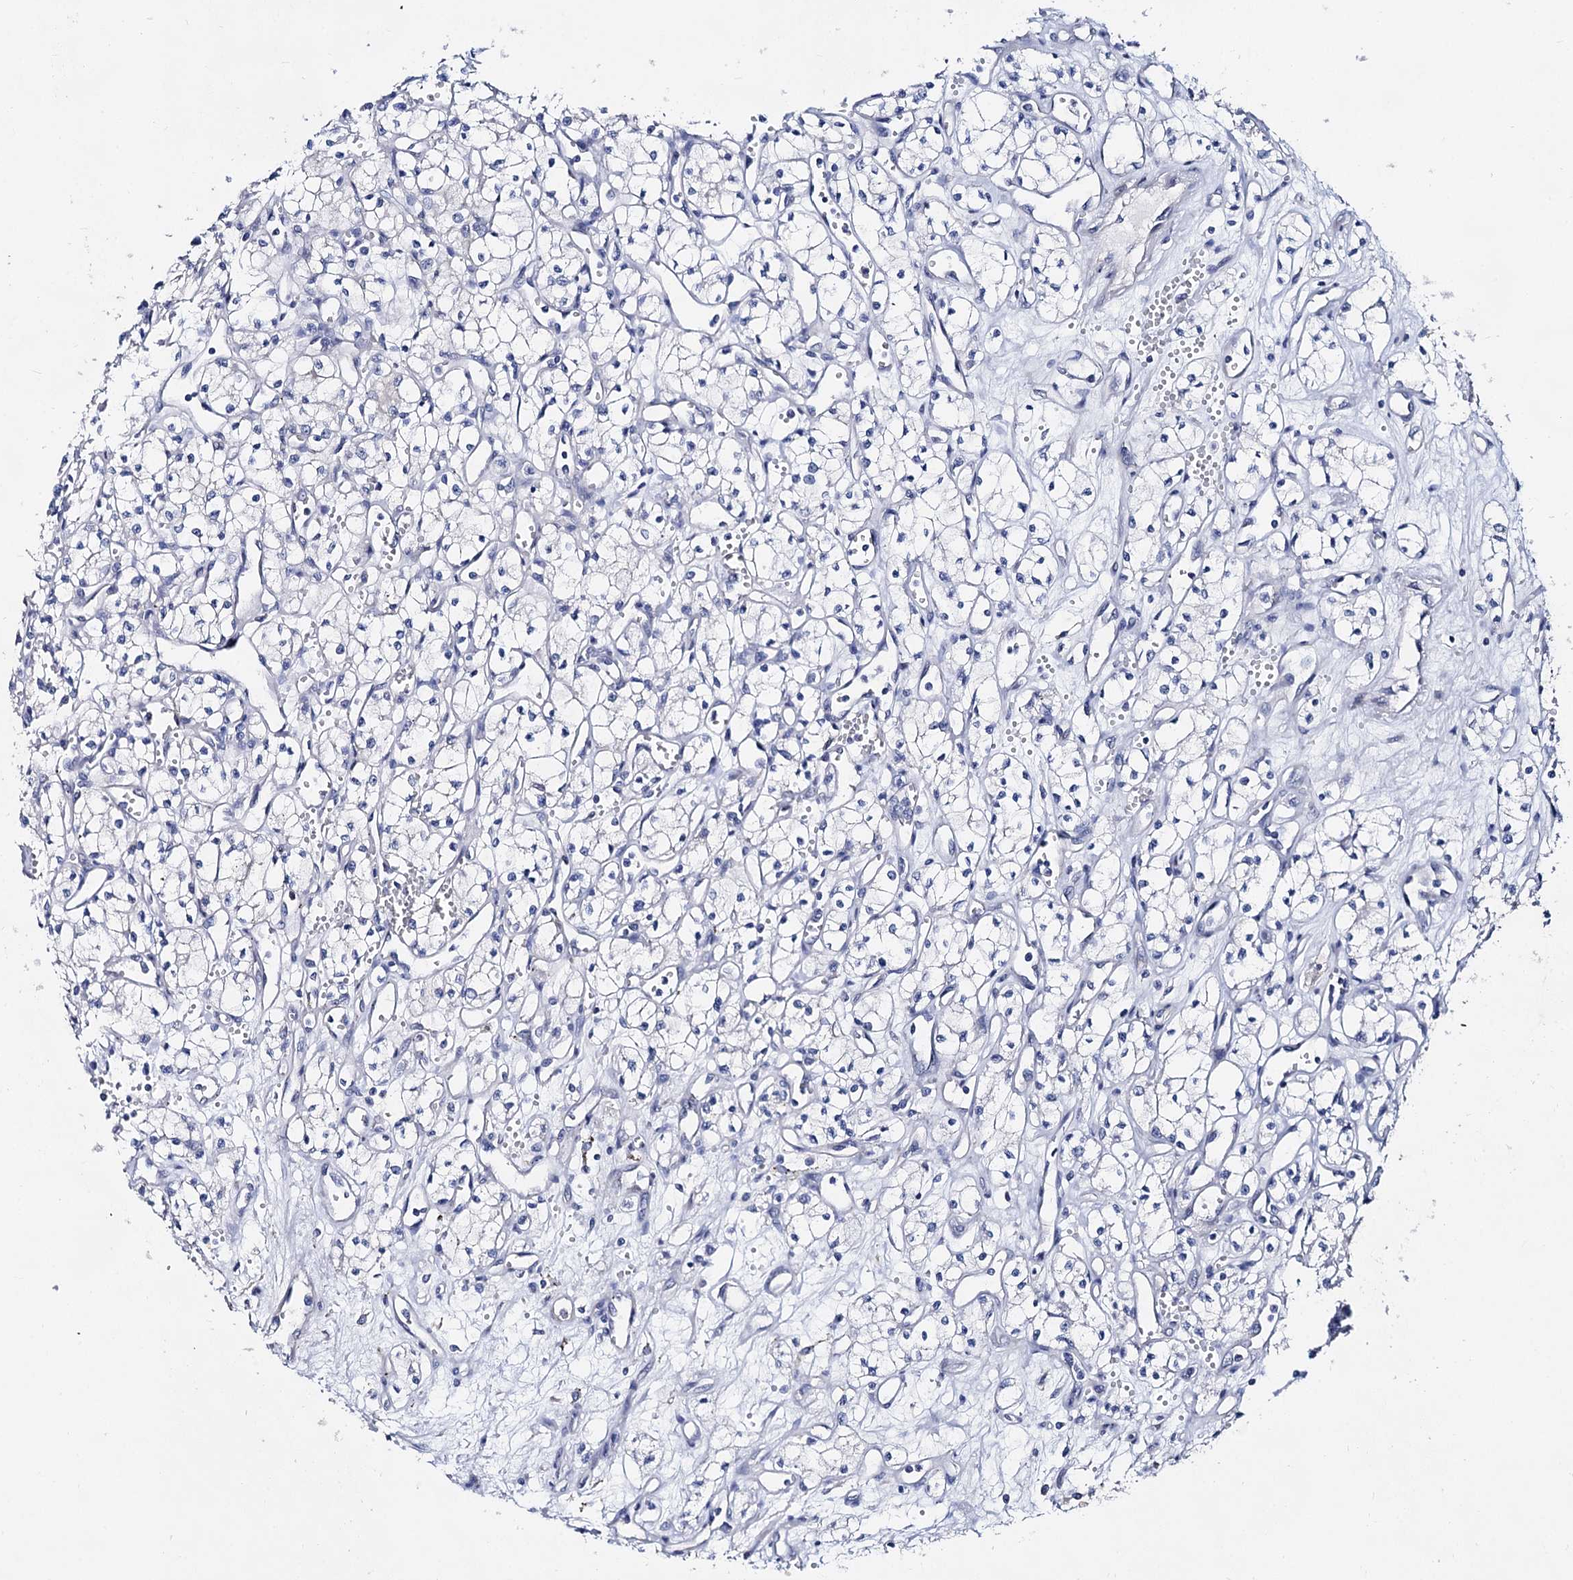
{"staining": {"intensity": "negative", "quantity": "none", "location": "none"}, "tissue": "renal cancer", "cell_type": "Tumor cells", "image_type": "cancer", "snomed": [{"axis": "morphology", "description": "Adenocarcinoma, NOS"}, {"axis": "topography", "description": "Kidney"}], "caption": "There is no significant positivity in tumor cells of adenocarcinoma (renal). (Stains: DAB (3,3'-diaminobenzidine) IHC with hematoxylin counter stain, Microscopy: brightfield microscopy at high magnification).", "gene": "CAPRIN2", "patient": {"sex": "male", "age": 59}}